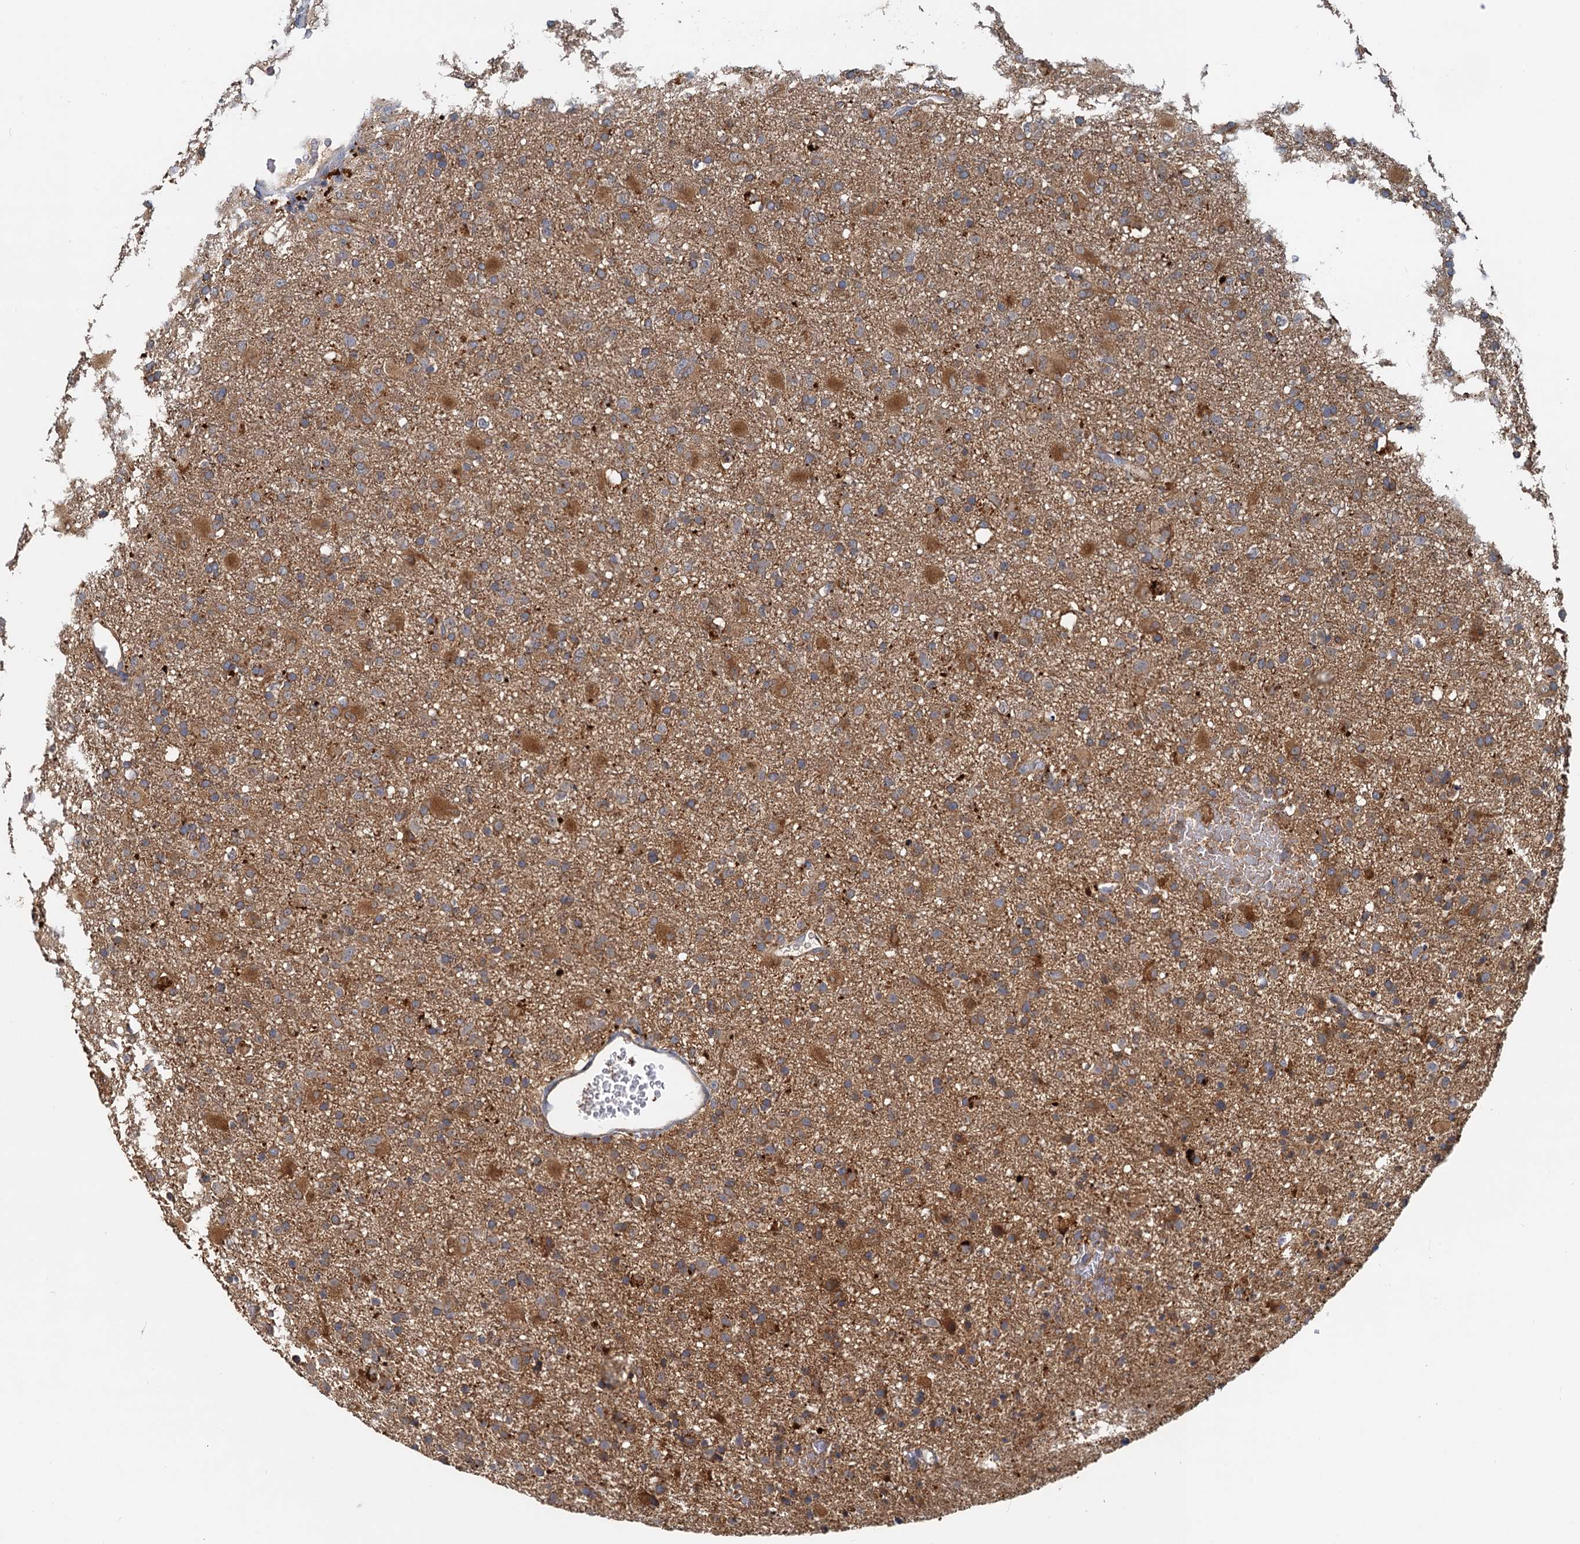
{"staining": {"intensity": "weak", "quantity": ">75%", "location": "cytoplasmic/membranous"}, "tissue": "glioma", "cell_type": "Tumor cells", "image_type": "cancer", "snomed": [{"axis": "morphology", "description": "Glioma, malignant, Low grade"}, {"axis": "topography", "description": "Brain"}], "caption": "About >75% of tumor cells in human glioma display weak cytoplasmic/membranous protein expression as visualized by brown immunohistochemical staining.", "gene": "TOLLIP", "patient": {"sex": "male", "age": 65}}